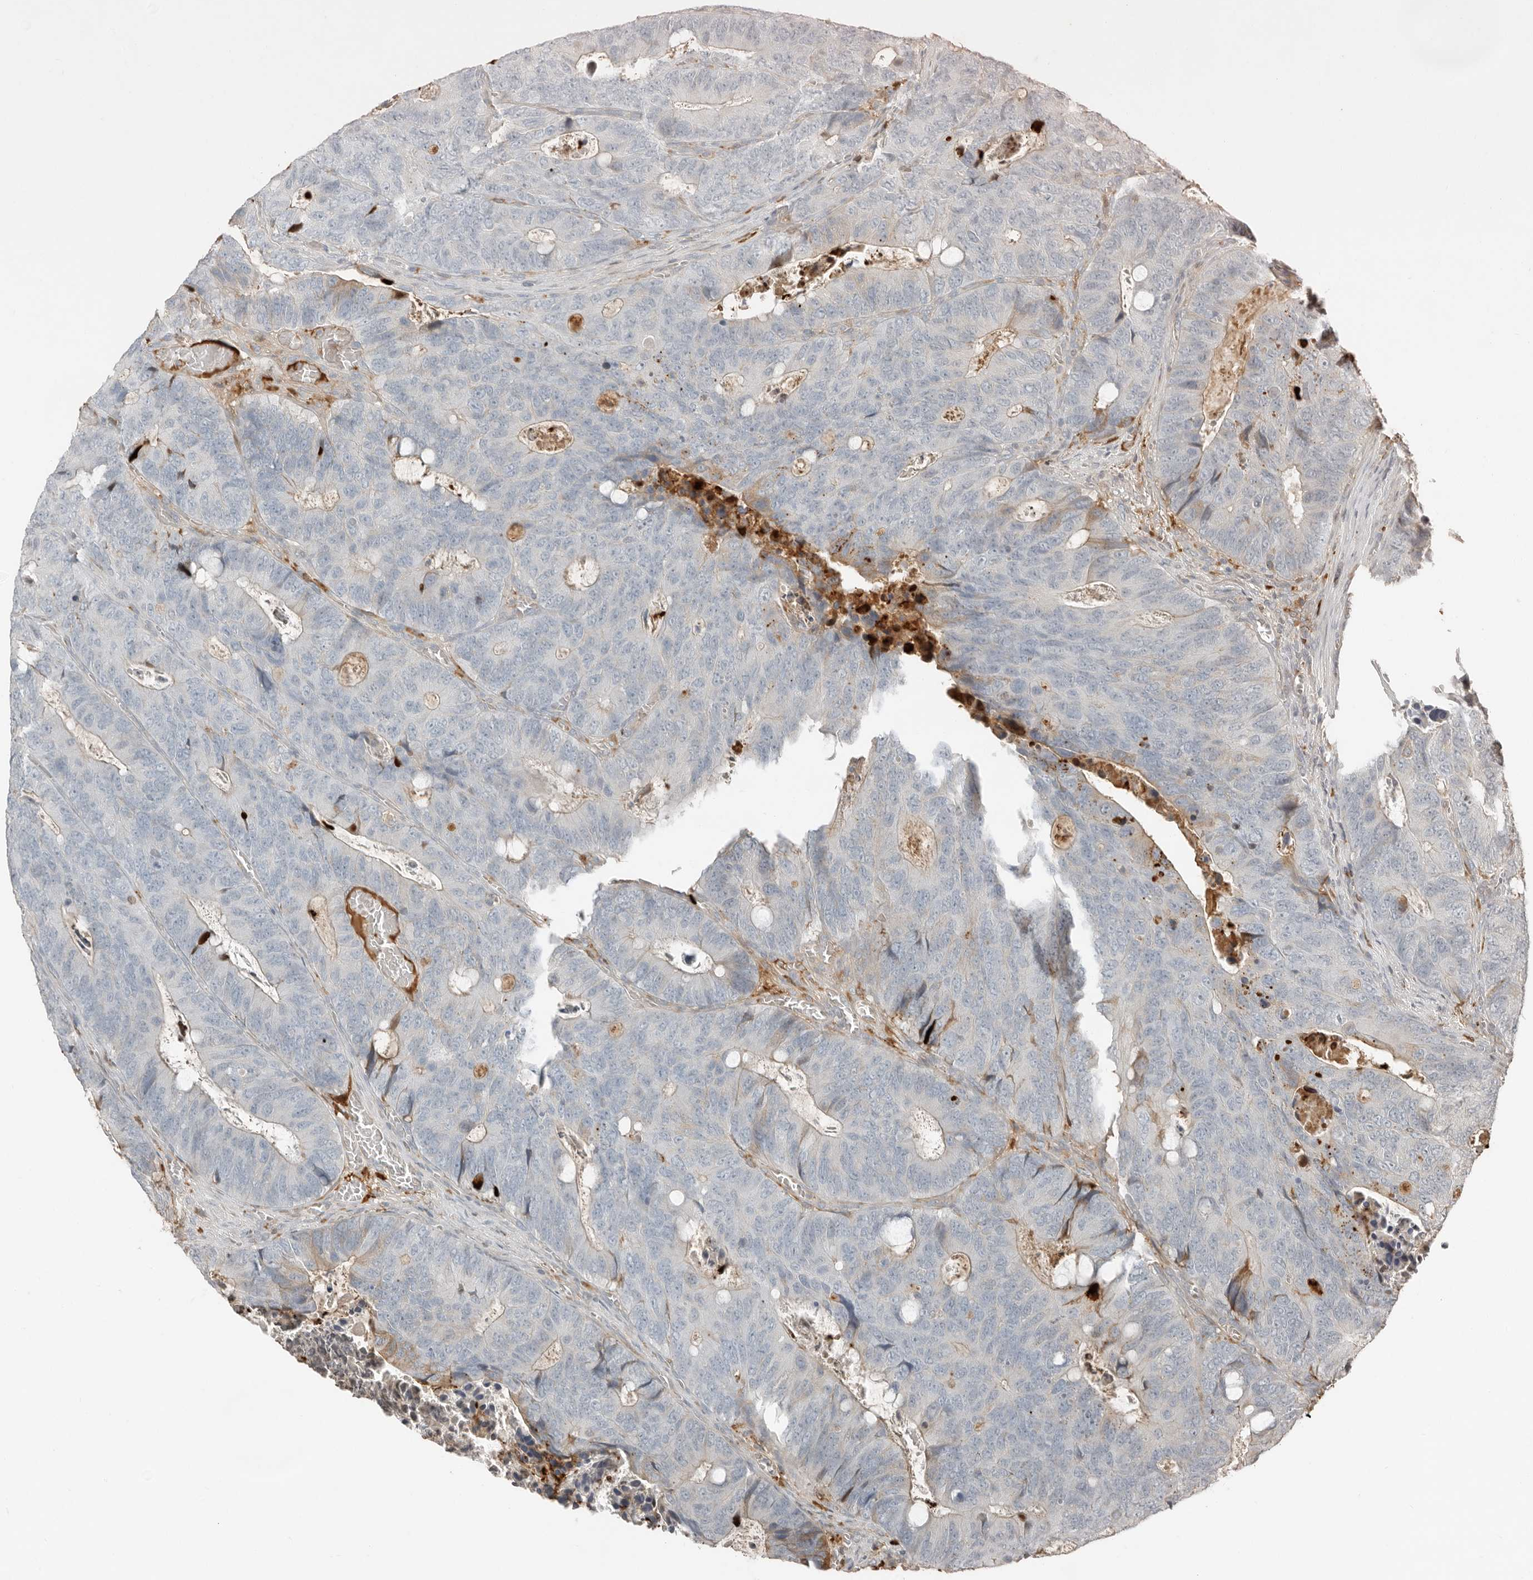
{"staining": {"intensity": "moderate", "quantity": "<25%", "location": "cytoplasmic/membranous"}, "tissue": "colorectal cancer", "cell_type": "Tumor cells", "image_type": "cancer", "snomed": [{"axis": "morphology", "description": "Adenocarcinoma, NOS"}, {"axis": "topography", "description": "Colon"}], "caption": "This is an image of IHC staining of colorectal adenocarcinoma, which shows moderate positivity in the cytoplasmic/membranous of tumor cells.", "gene": "KLHL38", "patient": {"sex": "male", "age": 87}}